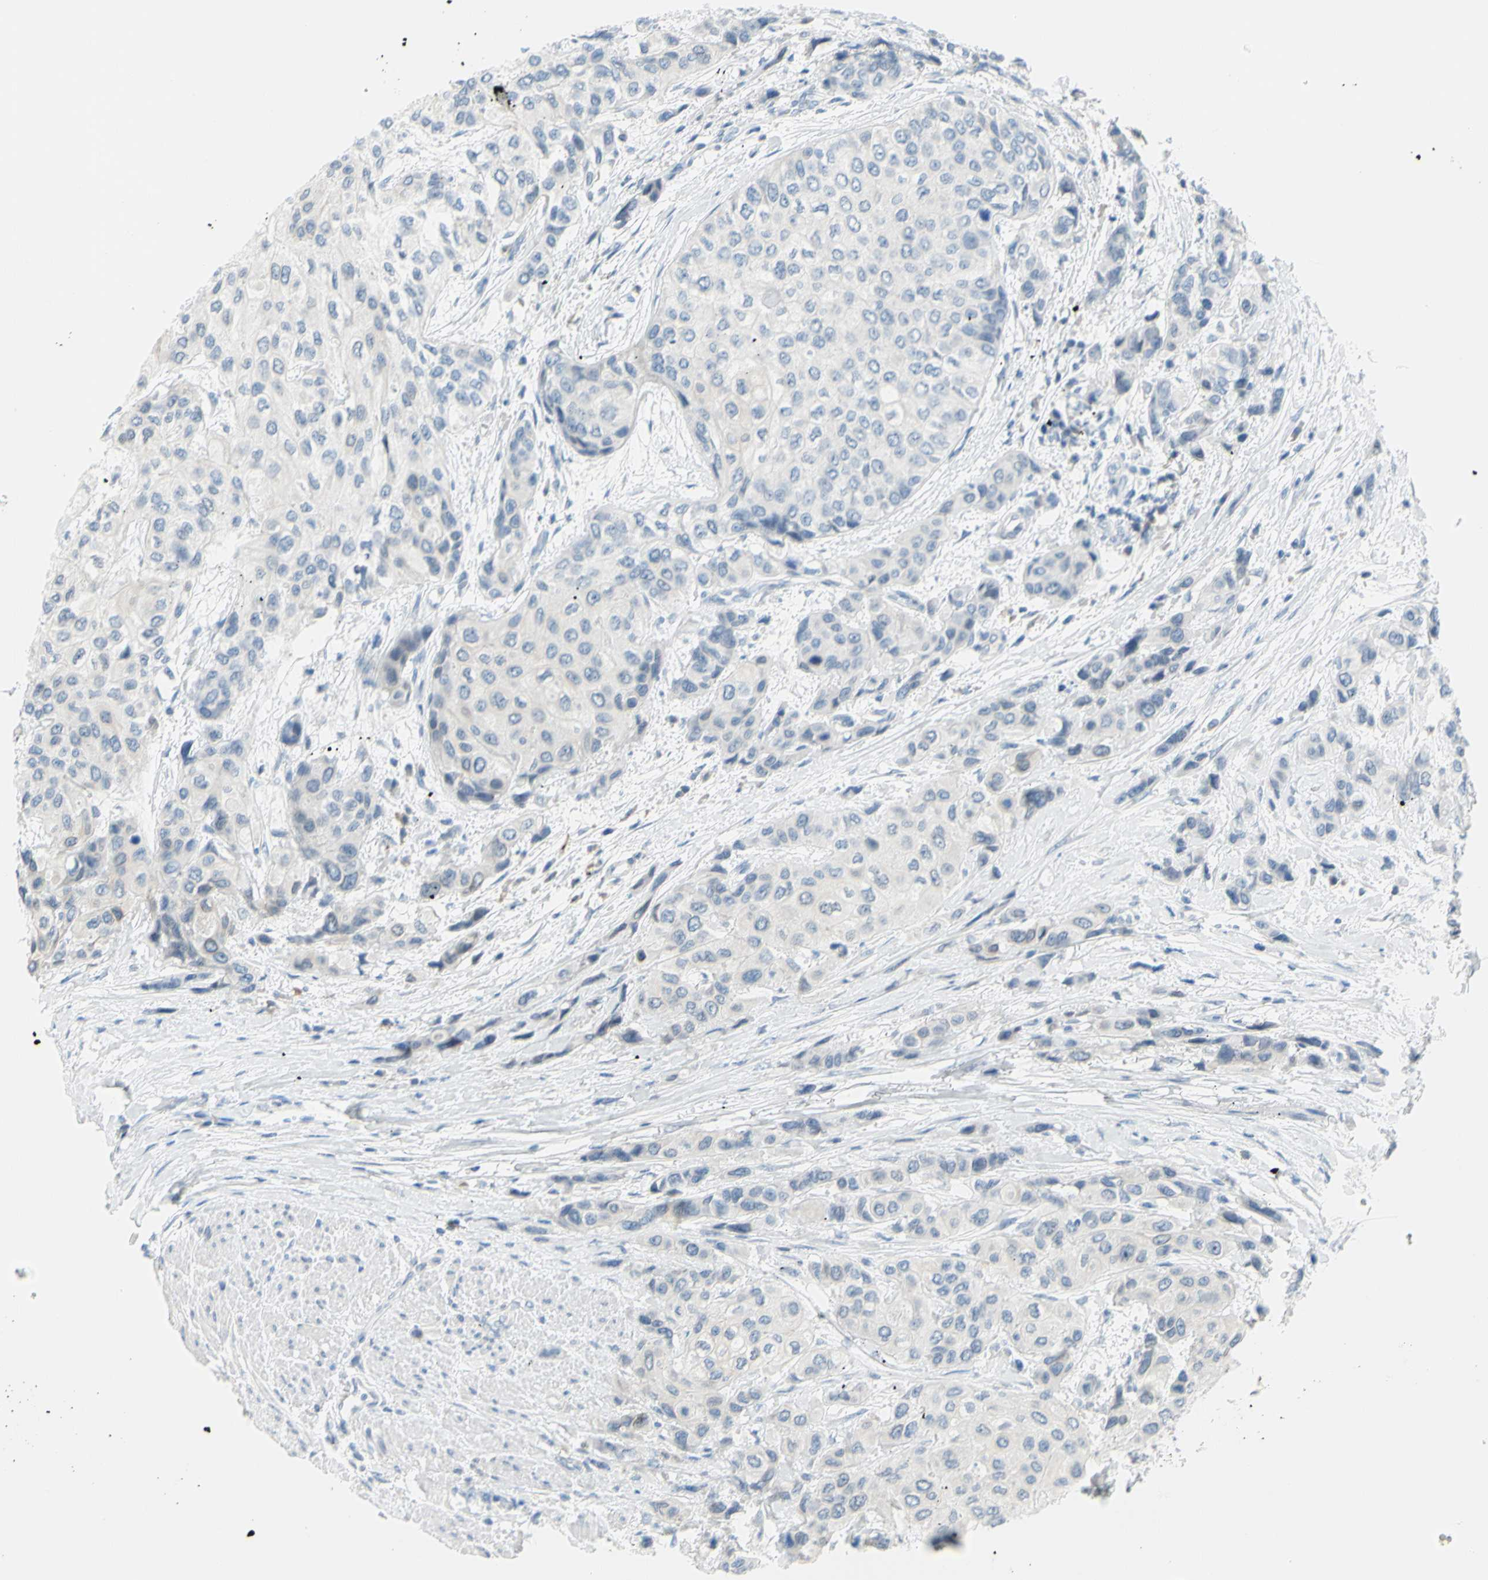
{"staining": {"intensity": "negative", "quantity": "none", "location": "none"}, "tissue": "urothelial cancer", "cell_type": "Tumor cells", "image_type": "cancer", "snomed": [{"axis": "morphology", "description": "Urothelial carcinoma, High grade"}, {"axis": "topography", "description": "Urinary bladder"}], "caption": "Photomicrograph shows no protein staining in tumor cells of urothelial cancer tissue.", "gene": "DCT", "patient": {"sex": "female", "age": 56}}